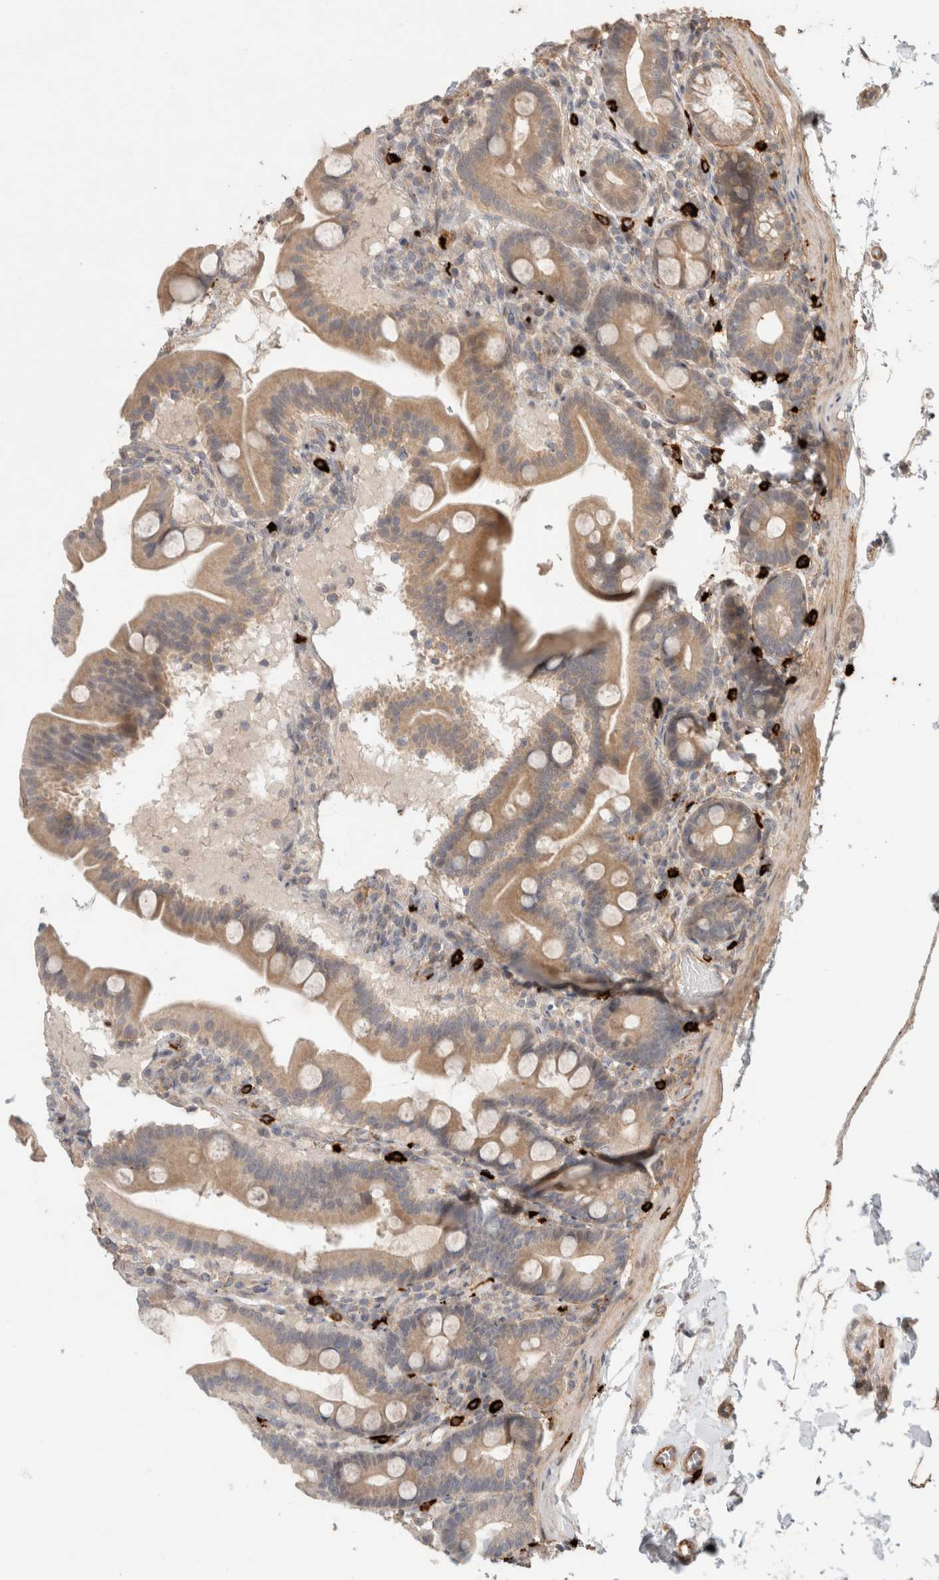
{"staining": {"intensity": "weak", "quantity": ">75%", "location": "cytoplasmic/membranous"}, "tissue": "duodenum", "cell_type": "Glandular cells", "image_type": "normal", "snomed": [{"axis": "morphology", "description": "Normal tissue, NOS"}, {"axis": "topography", "description": "Duodenum"}], "caption": "Duodenum stained for a protein demonstrates weak cytoplasmic/membranous positivity in glandular cells. (brown staining indicates protein expression, while blue staining denotes nuclei).", "gene": "HSPG2", "patient": {"sex": "male", "age": 54}}